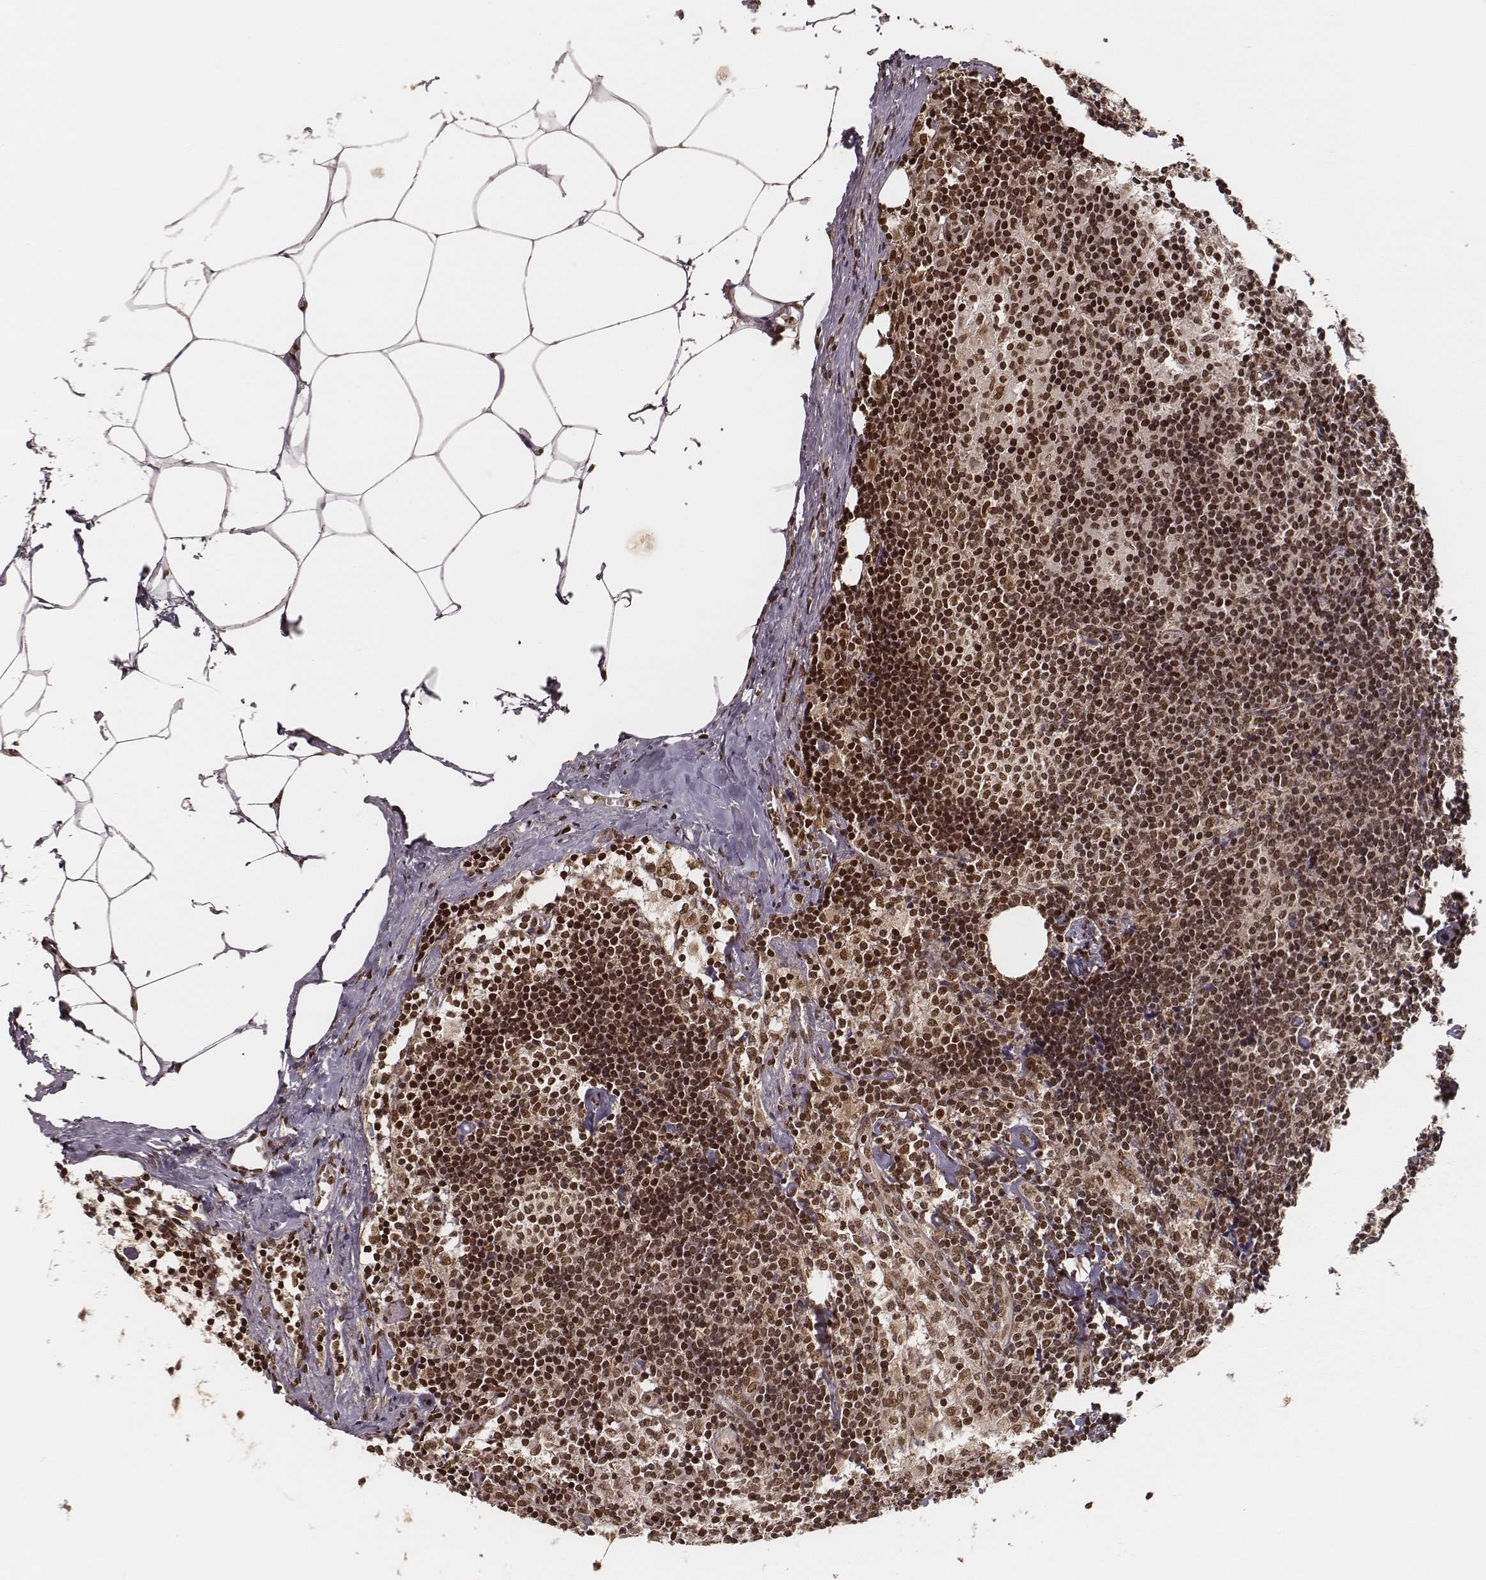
{"staining": {"intensity": "strong", "quantity": ">75%", "location": "nuclear"}, "tissue": "lymph node", "cell_type": "Germinal center cells", "image_type": "normal", "snomed": [{"axis": "morphology", "description": "Normal tissue, NOS"}, {"axis": "topography", "description": "Lymph node"}], "caption": "Brown immunohistochemical staining in benign lymph node shows strong nuclear positivity in approximately >75% of germinal center cells. (brown staining indicates protein expression, while blue staining denotes nuclei).", "gene": "NFX1", "patient": {"sex": "female", "age": 69}}